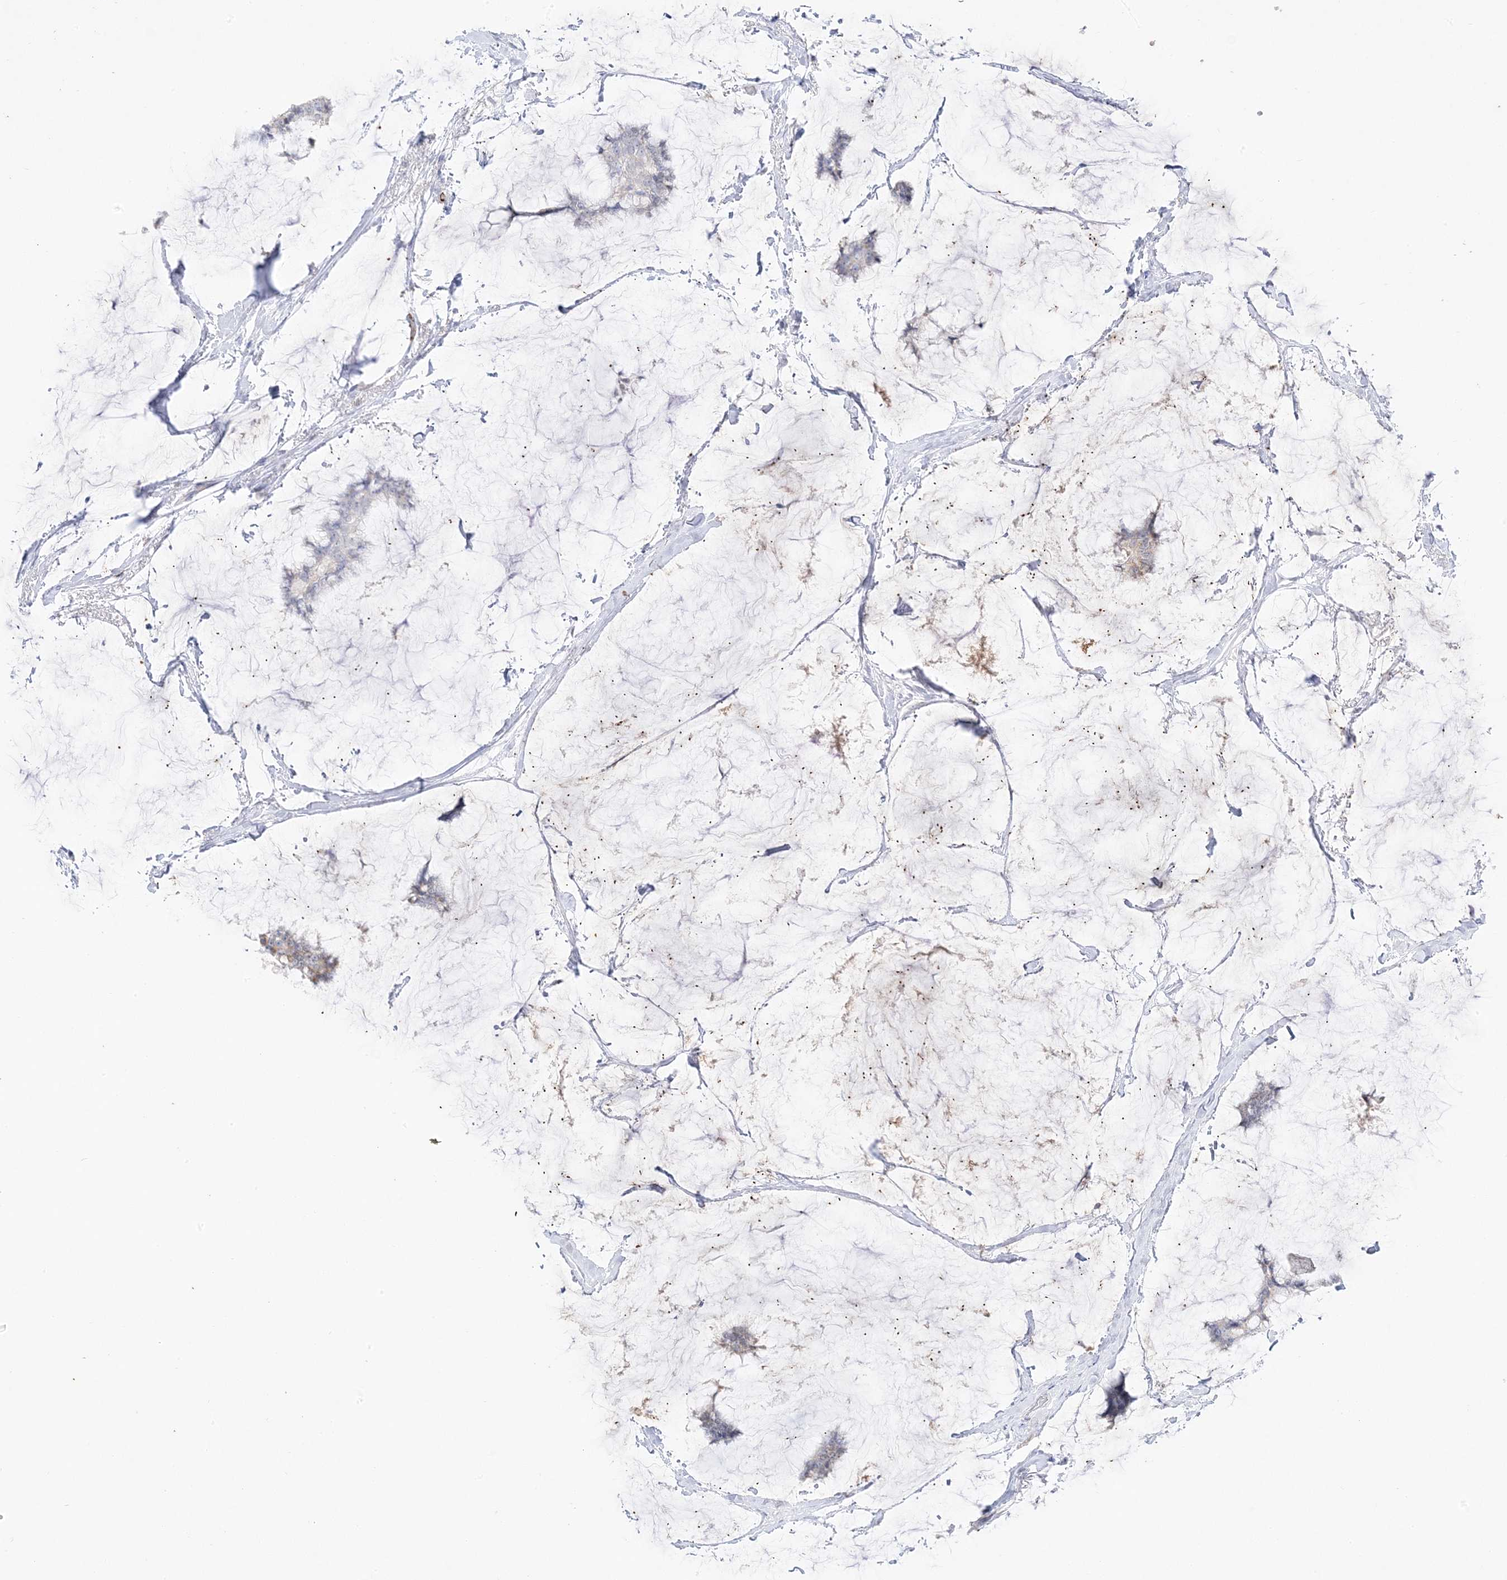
{"staining": {"intensity": "negative", "quantity": "none", "location": "none"}, "tissue": "breast cancer", "cell_type": "Tumor cells", "image_type": "cancer", "snomed": [{"axis": "morphology", "description": "Duct carcinoma"}, {"axis": "topography", "description": "Breast"}], "caption": "This is a image of immunohistochemistry staining of breast cancer (invasive ductal carcinoma), which shows no positivity in tumor cells.", "gene": "TRANK1", "patient": {"sex": "female", "age": 93}}